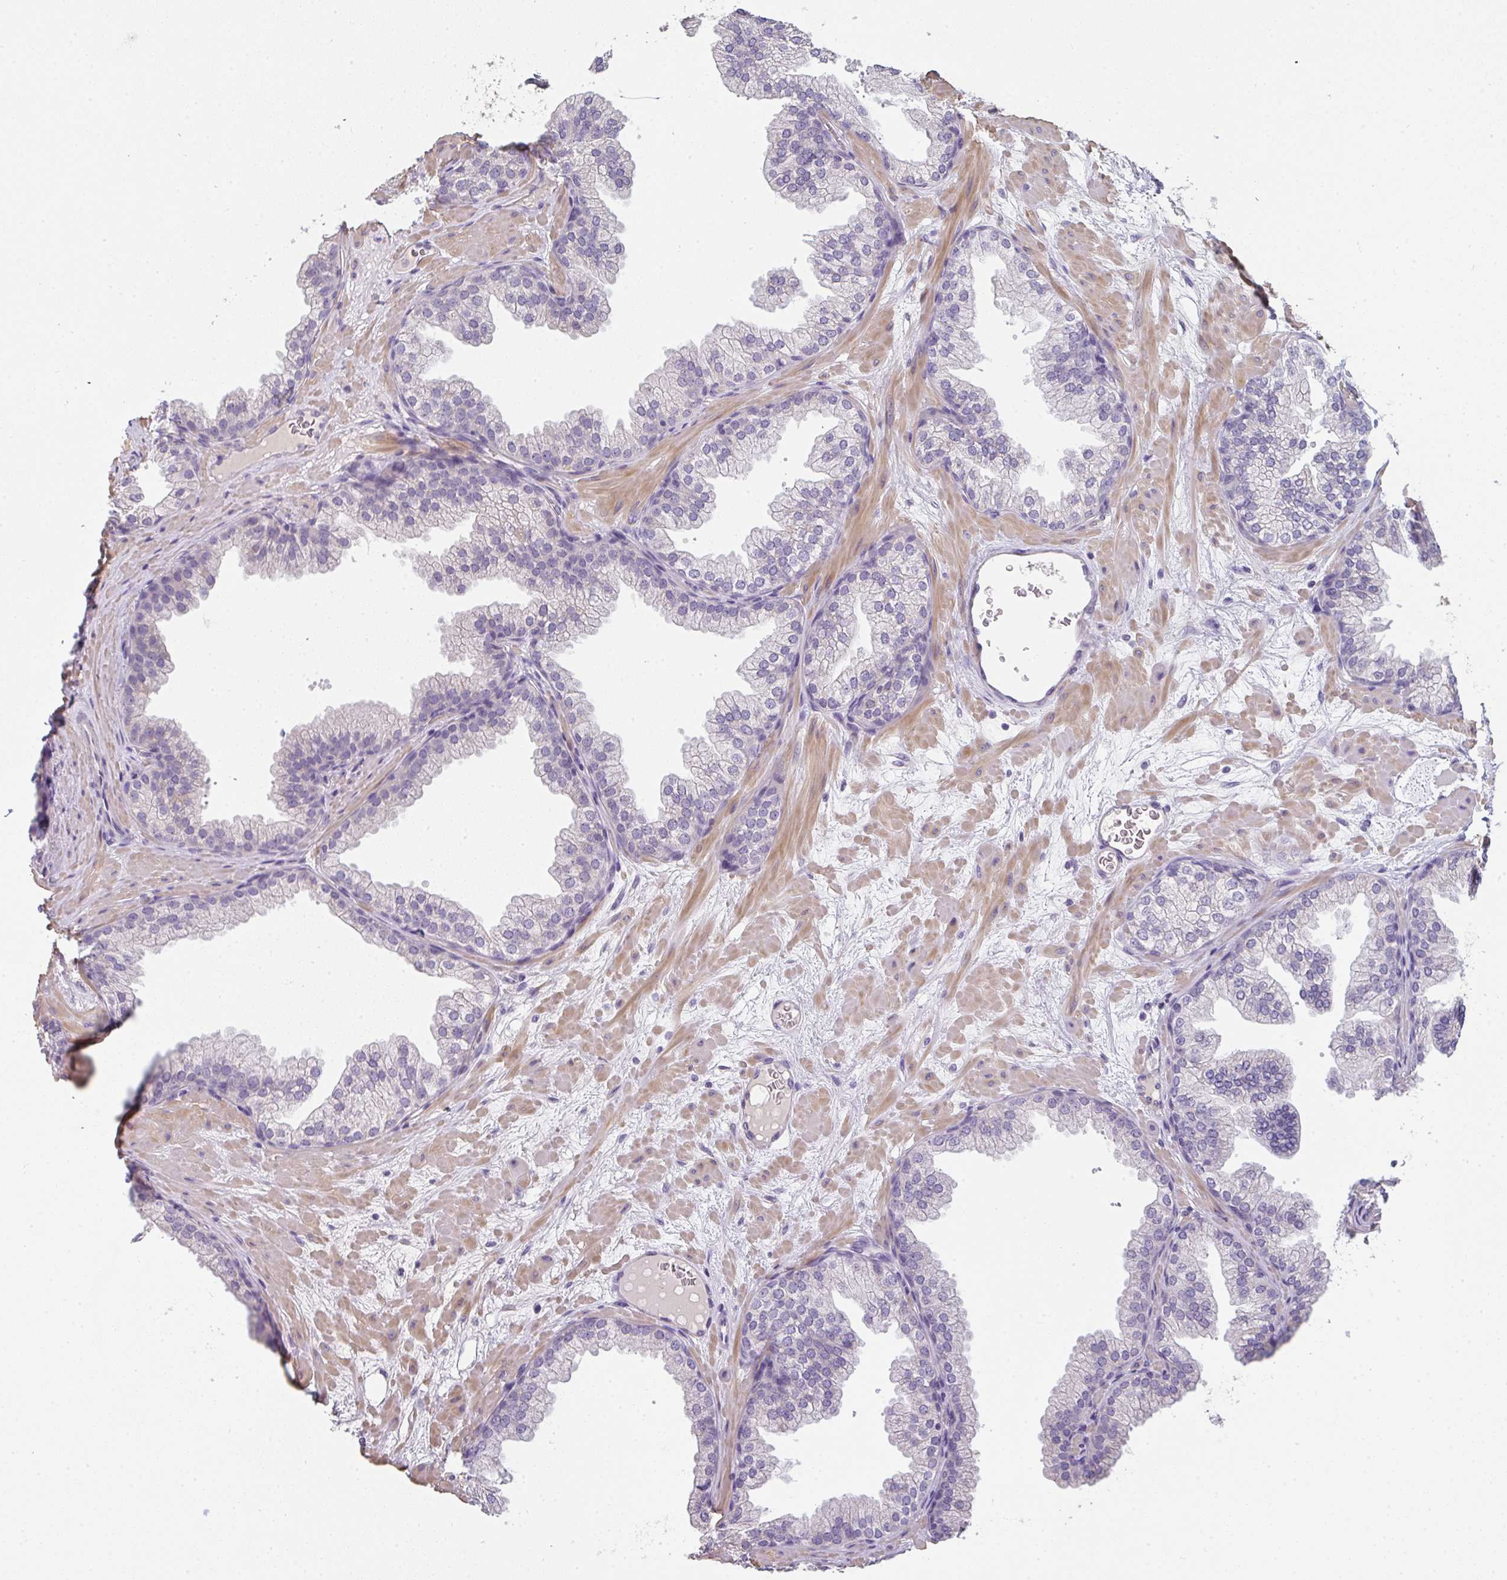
{"staining": {"intensity": "negative", "quantity": "none", "location": "none"}, "tissue": "prostate", "cell_type": "Glandular cells", "image_type": "normal", "snomed": [{"axis": "morphology", "description": "Normal tissue, NOS"}, {"axis": "topography", "description": "Prostate"}], "caption": "The image displays no significant staining in glandular cells of prostate.", "gene": "ZNF215", "patient": {"sex": "male", "age": 37}}